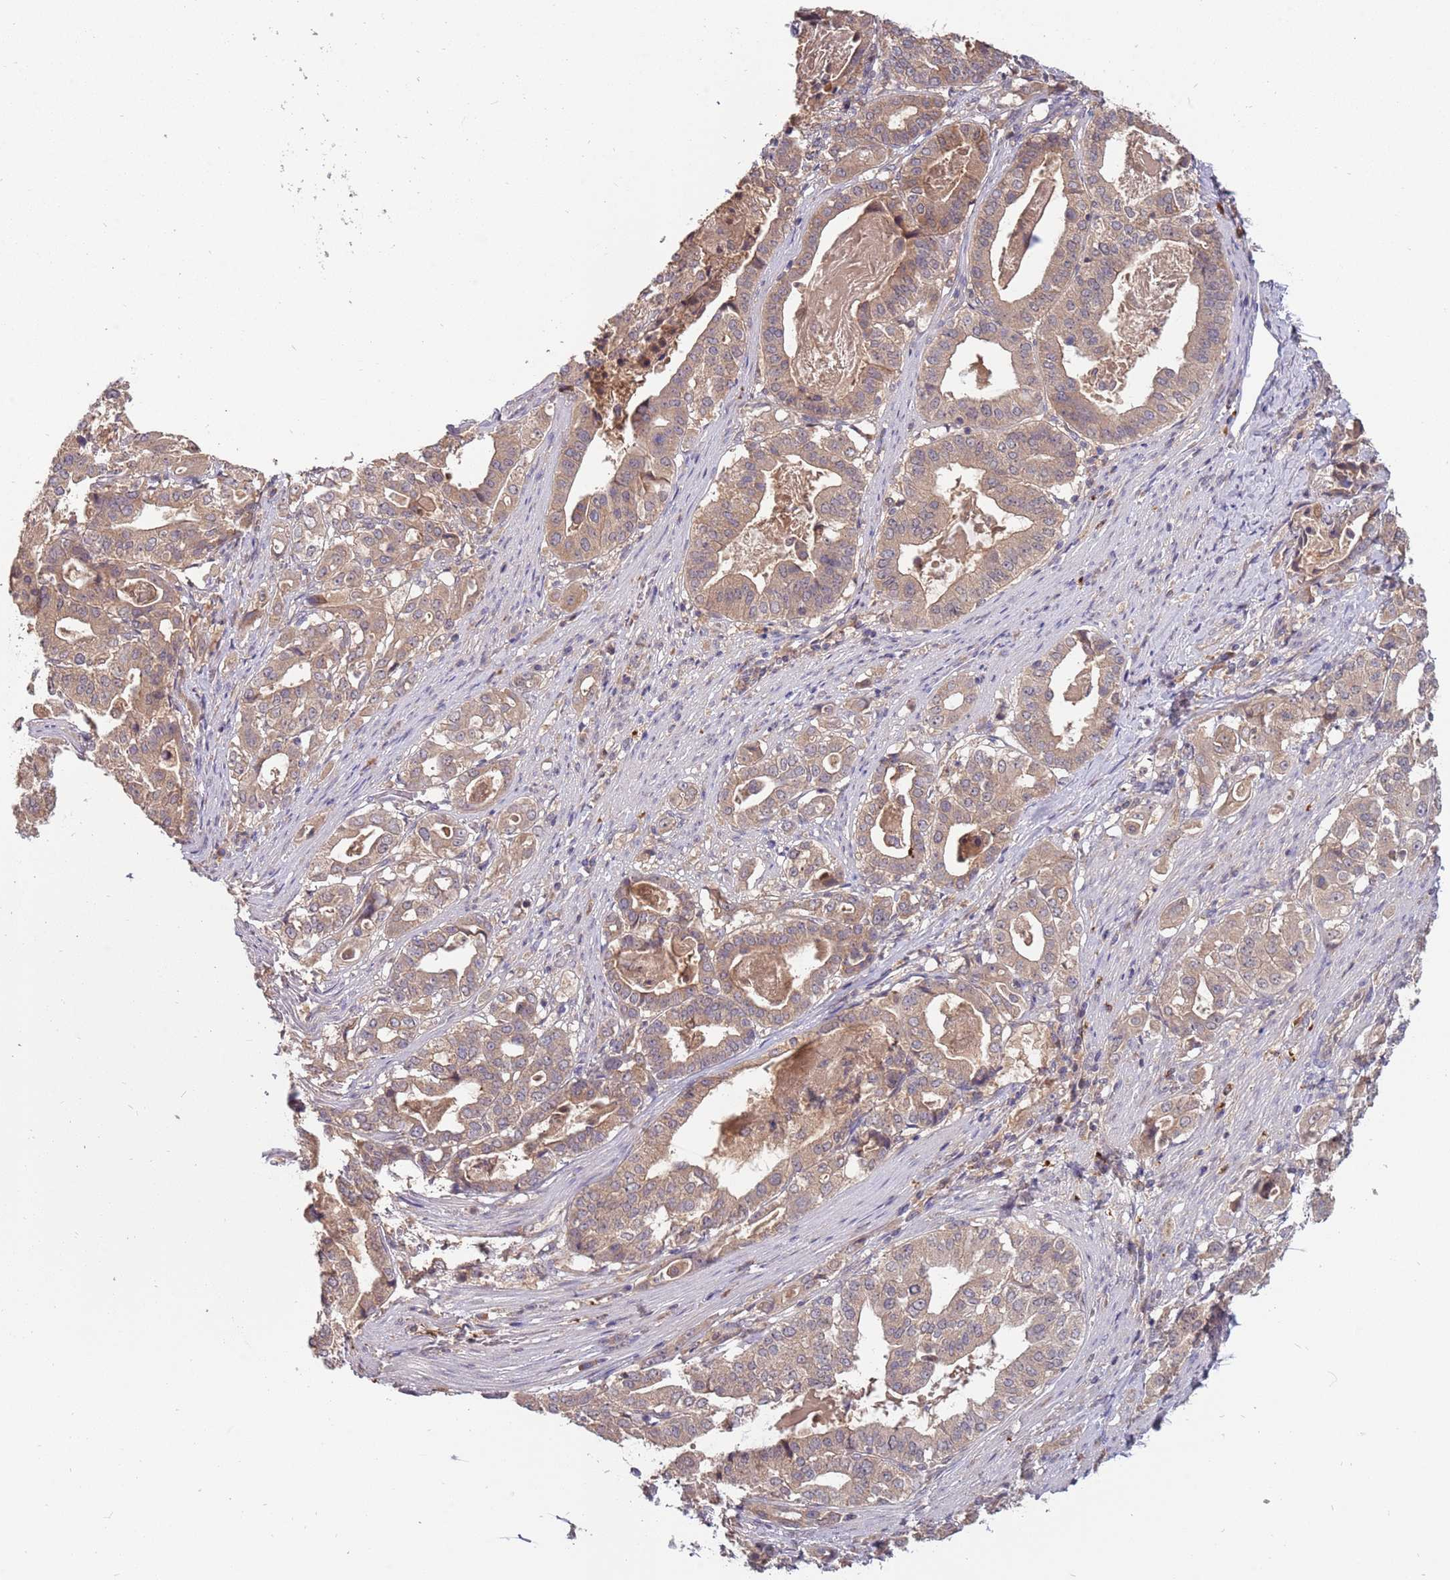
{"staining": {"intensity": "weak", "quantity": ">75%", "location": "cytoplasmic/membranous"}, "tissue": "stomach cancer", "cell_type": "Tumor cells", "image_type": "cancer", "snomed": [{"axis": "morphology", "description": "Adenocarcinoma, NOS"}, {"axis": "topography", "description": "Stomach"}], "caption": "Approximately >75% of tumor cells in stomach cancer show weak cytoplasmic/membranous protein expression as visualized by brown immunohistochemical staining.", "gene": "USP32", "patient": {"sex": "male", "age": 48}}